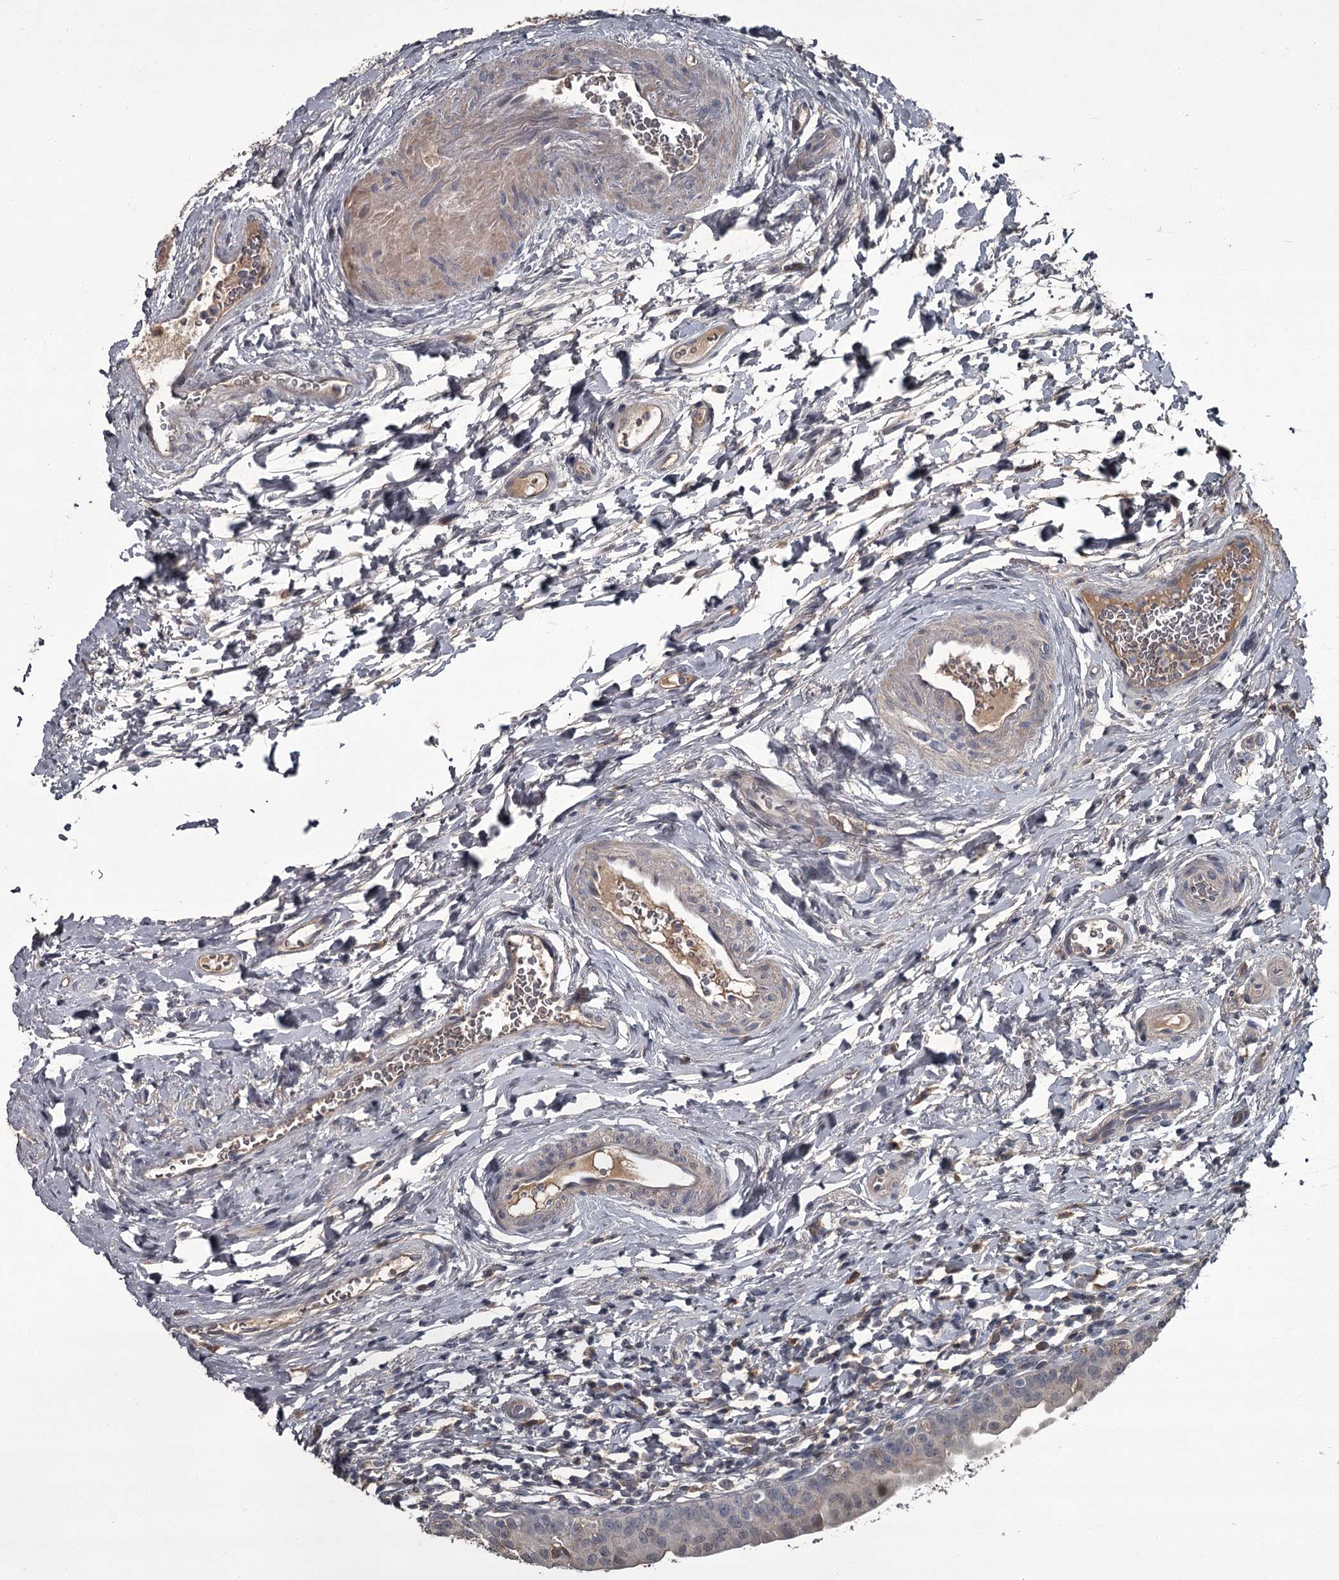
{"staining": {"intensity": "negative", "quantity": "none", "location": "none"}, "tissue": "urinary bladder", "cell_type": "Urothelial cells", "image_type": "normal", "snomed": [{"axis": "morphology", "description": "Normal tissue, NOS"}, {"axis": "topography", "description": "Urinary bladder"}], "caption": "The immunohistochemistry (IHC) histopathology image has no significant expression in urothelial cells of urinary bladder.", "gene": "FLVCR2", "patient": {"sex": "male", "age": 83}}